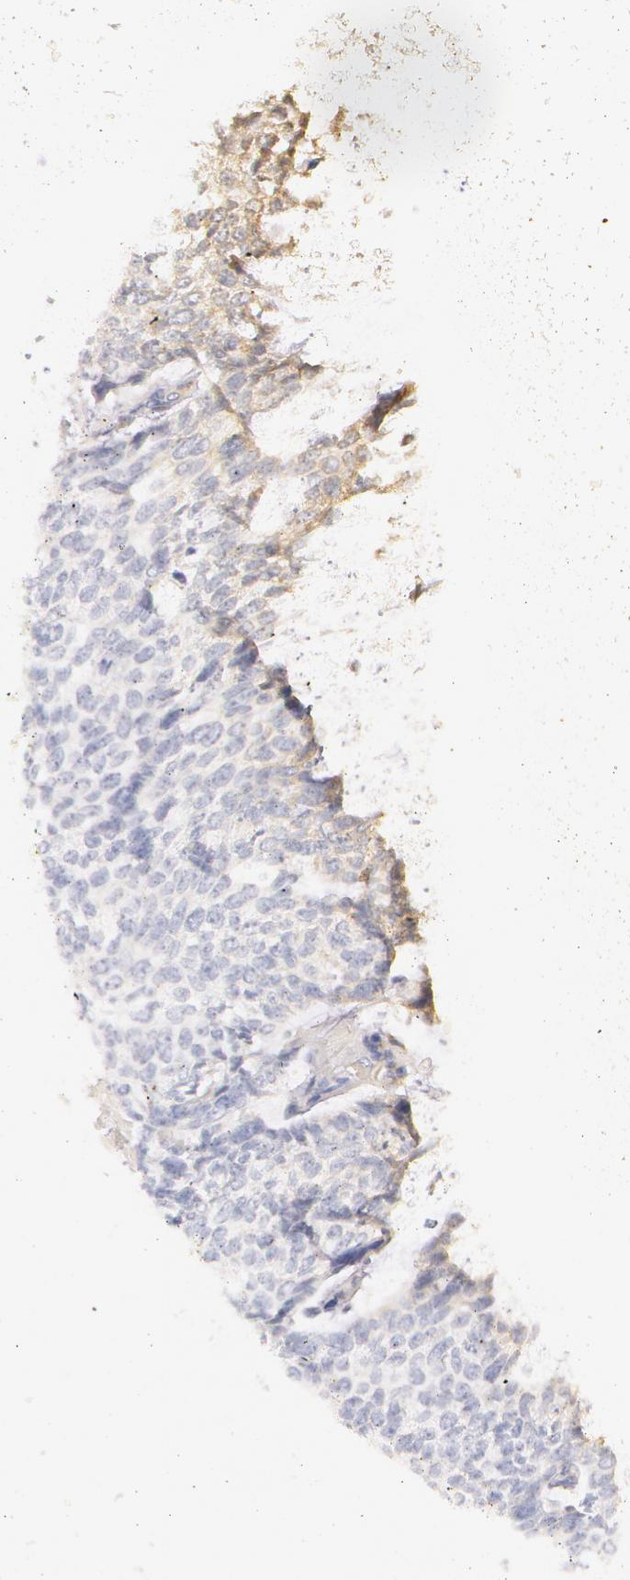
{"staining": {"intensity": "weak", "quantity": ">75%", "location": "cytoplasmic/membranous"}, "tissue": "skin cancer", "cell_type": "Tumor cells", "image_type": "cancer", "snomed": [{"axis": "morphology", "description": "Basal cell carcinoma"}, {"axis": "topography", "description": "Skin"}], "caption": "Skin cancer (basal cell carcinoma) was stained to show a protein in brown. There is low levels of weak cytoplasmic/membranous expression in approximately >75% of tumor cells.", "gene": "ASCC2", "patient": {"sex": "female", "age": 89}}